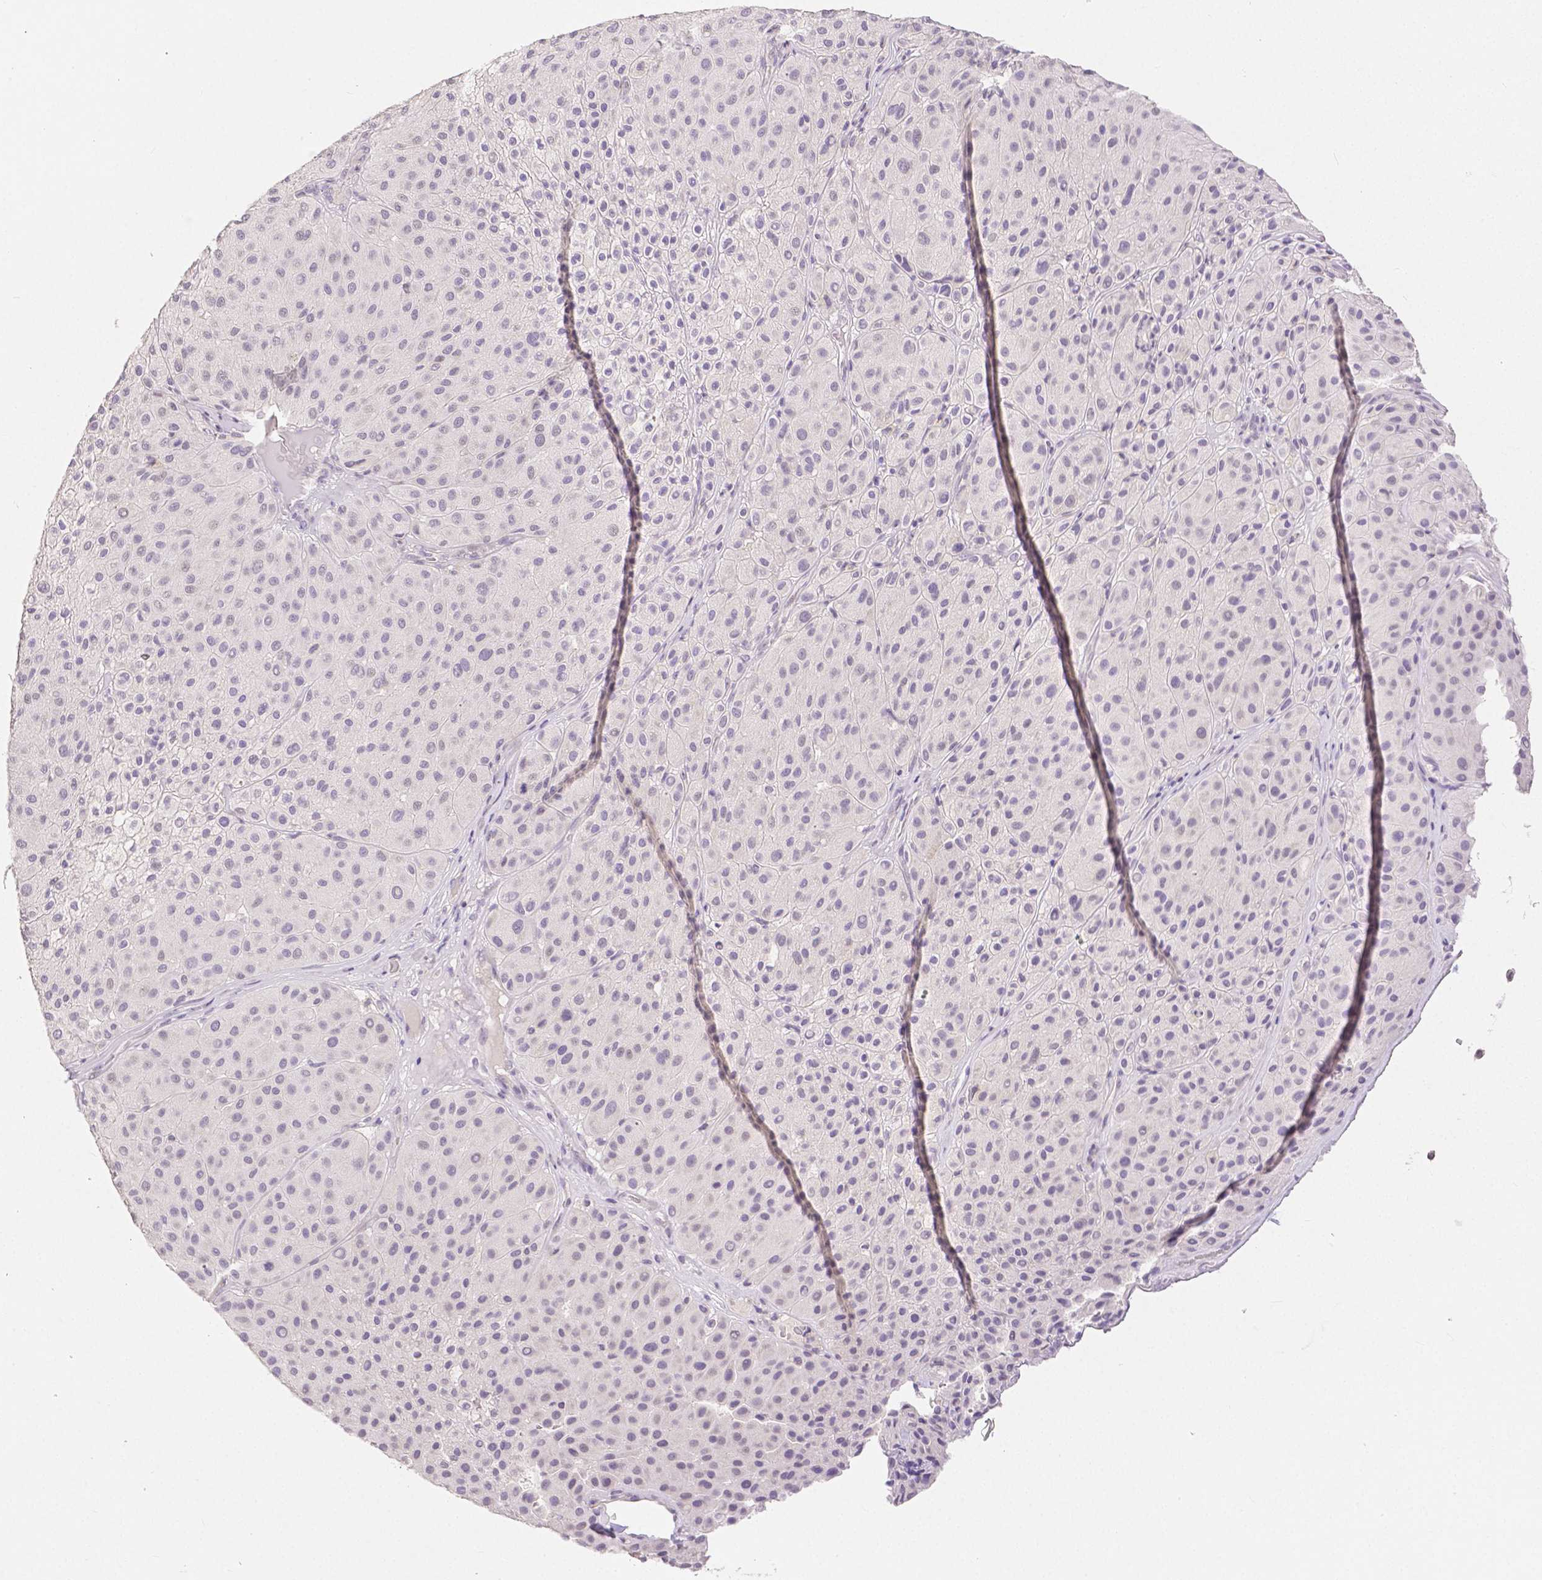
{"staining": {"intensity": "negative", "quantity": "none", "location": "none"}, "tissue": "melanoma", "cell_type": "Tumor cells", "image_type": "cancer", "snomed": [{"axis": "morphology", "description": "Malignant melanoma, Metastatic site"}, {"axis": "topography", "description": "Smooth muscle"}], "caption": "Immunohistochemistry (IHC) of malignant melanoma (metastatic site) displays no staining in tumor cells.", "gene": "OCLN", "patient": {"sex": "male", "age": 41}}